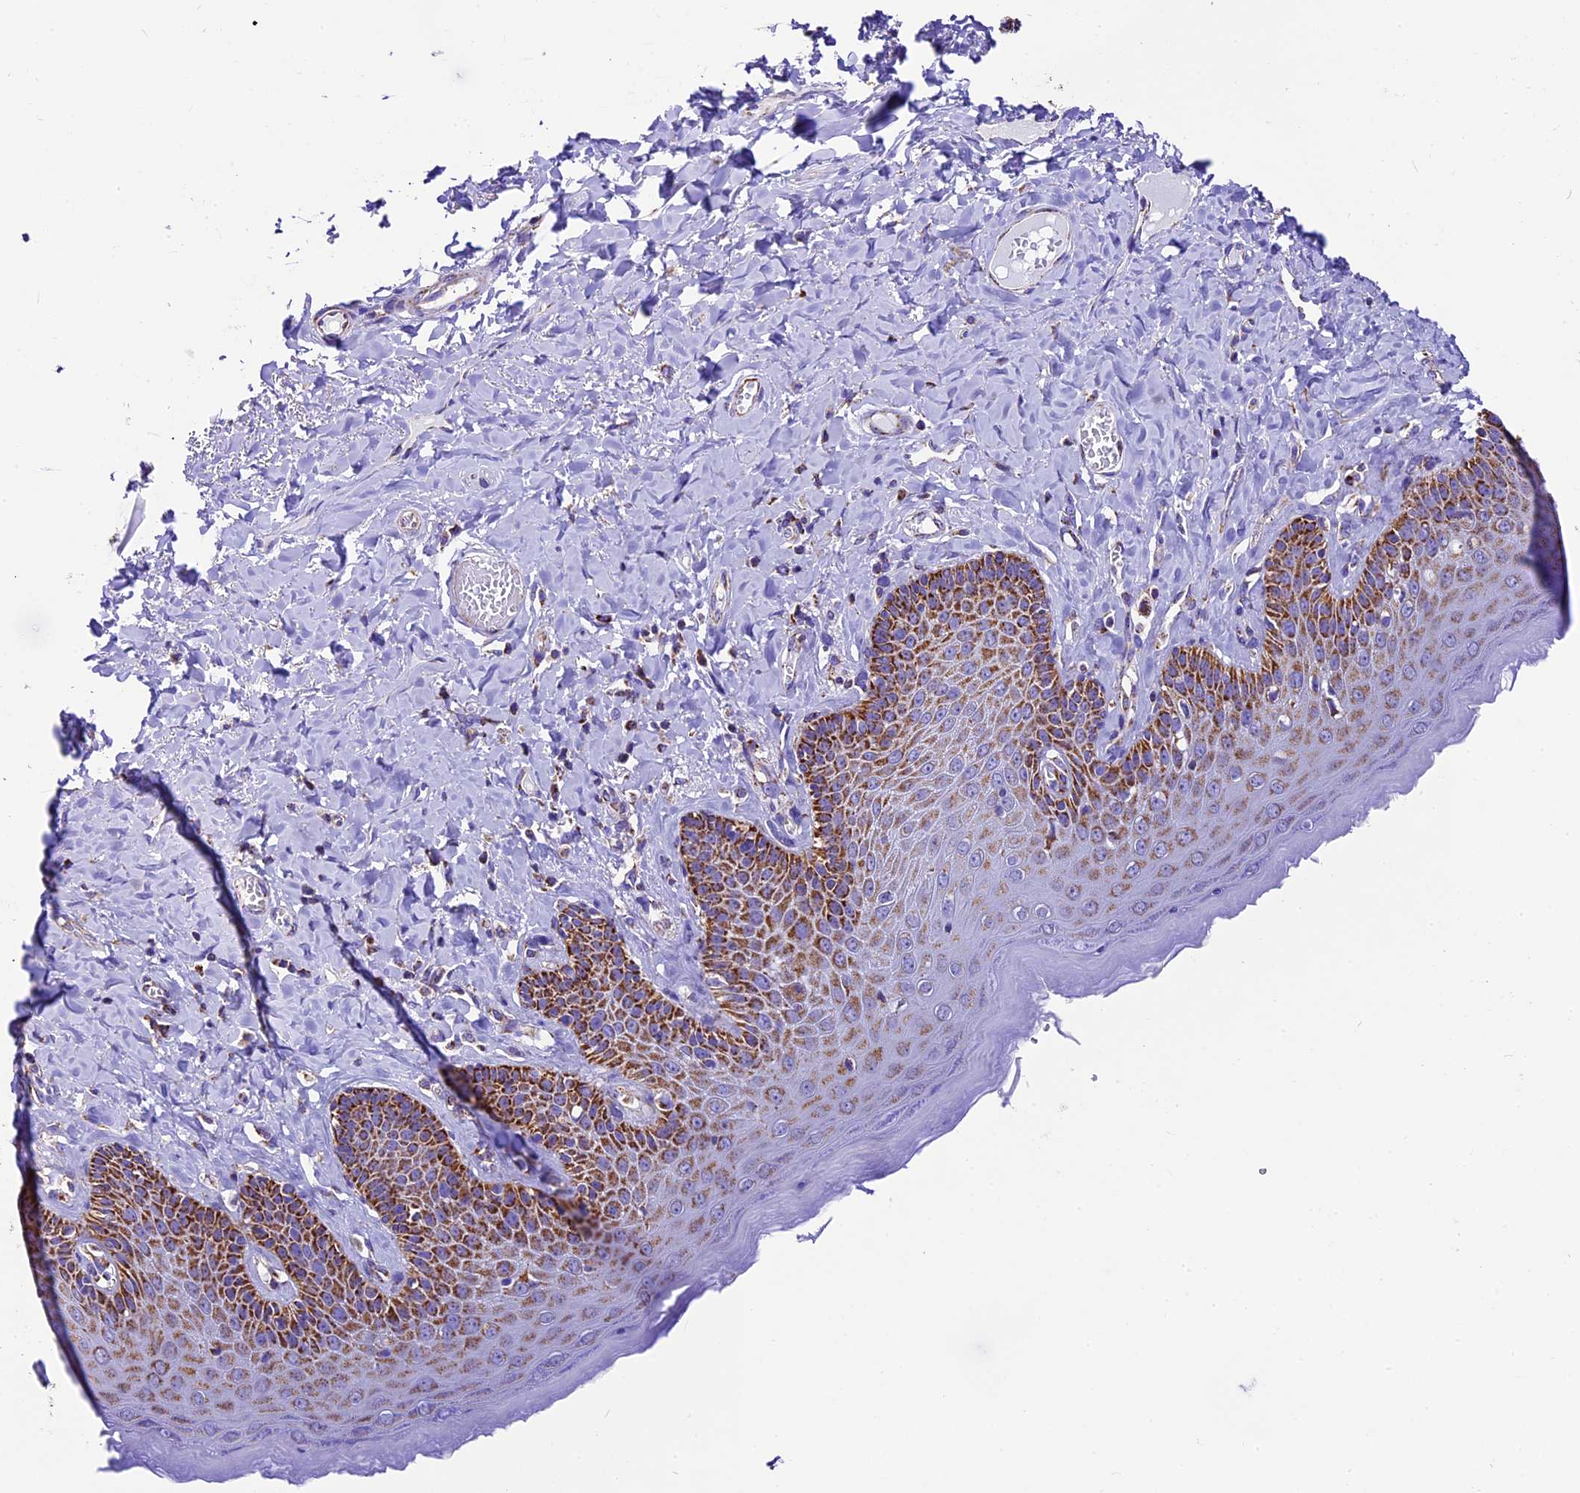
{"staining": {"intensity": "strong", "quantity": "25%-75%", "location": "cytoplasmic/membranous"}, "tissue": "skin", "cell_type": "Epidermal cells", "image_type": "normal", "snomed": [{"axis": "morphology", "description": "Normal tissue, NOS"}, {"axis": "topography", "description": "Anal"}], "caption": "The micrograph reveals immunohistochemical staining of benign skin. There is strong cytoplasmic/membranous expression is appreciated in about 25%-75% of epidermal cells. (DAB (3,3'-diaminobenzidine) = brown stain, brightfield microscopy at high magnification).", "gene": "DCAF5", "patient": {"sex": "male", "age": 69}}